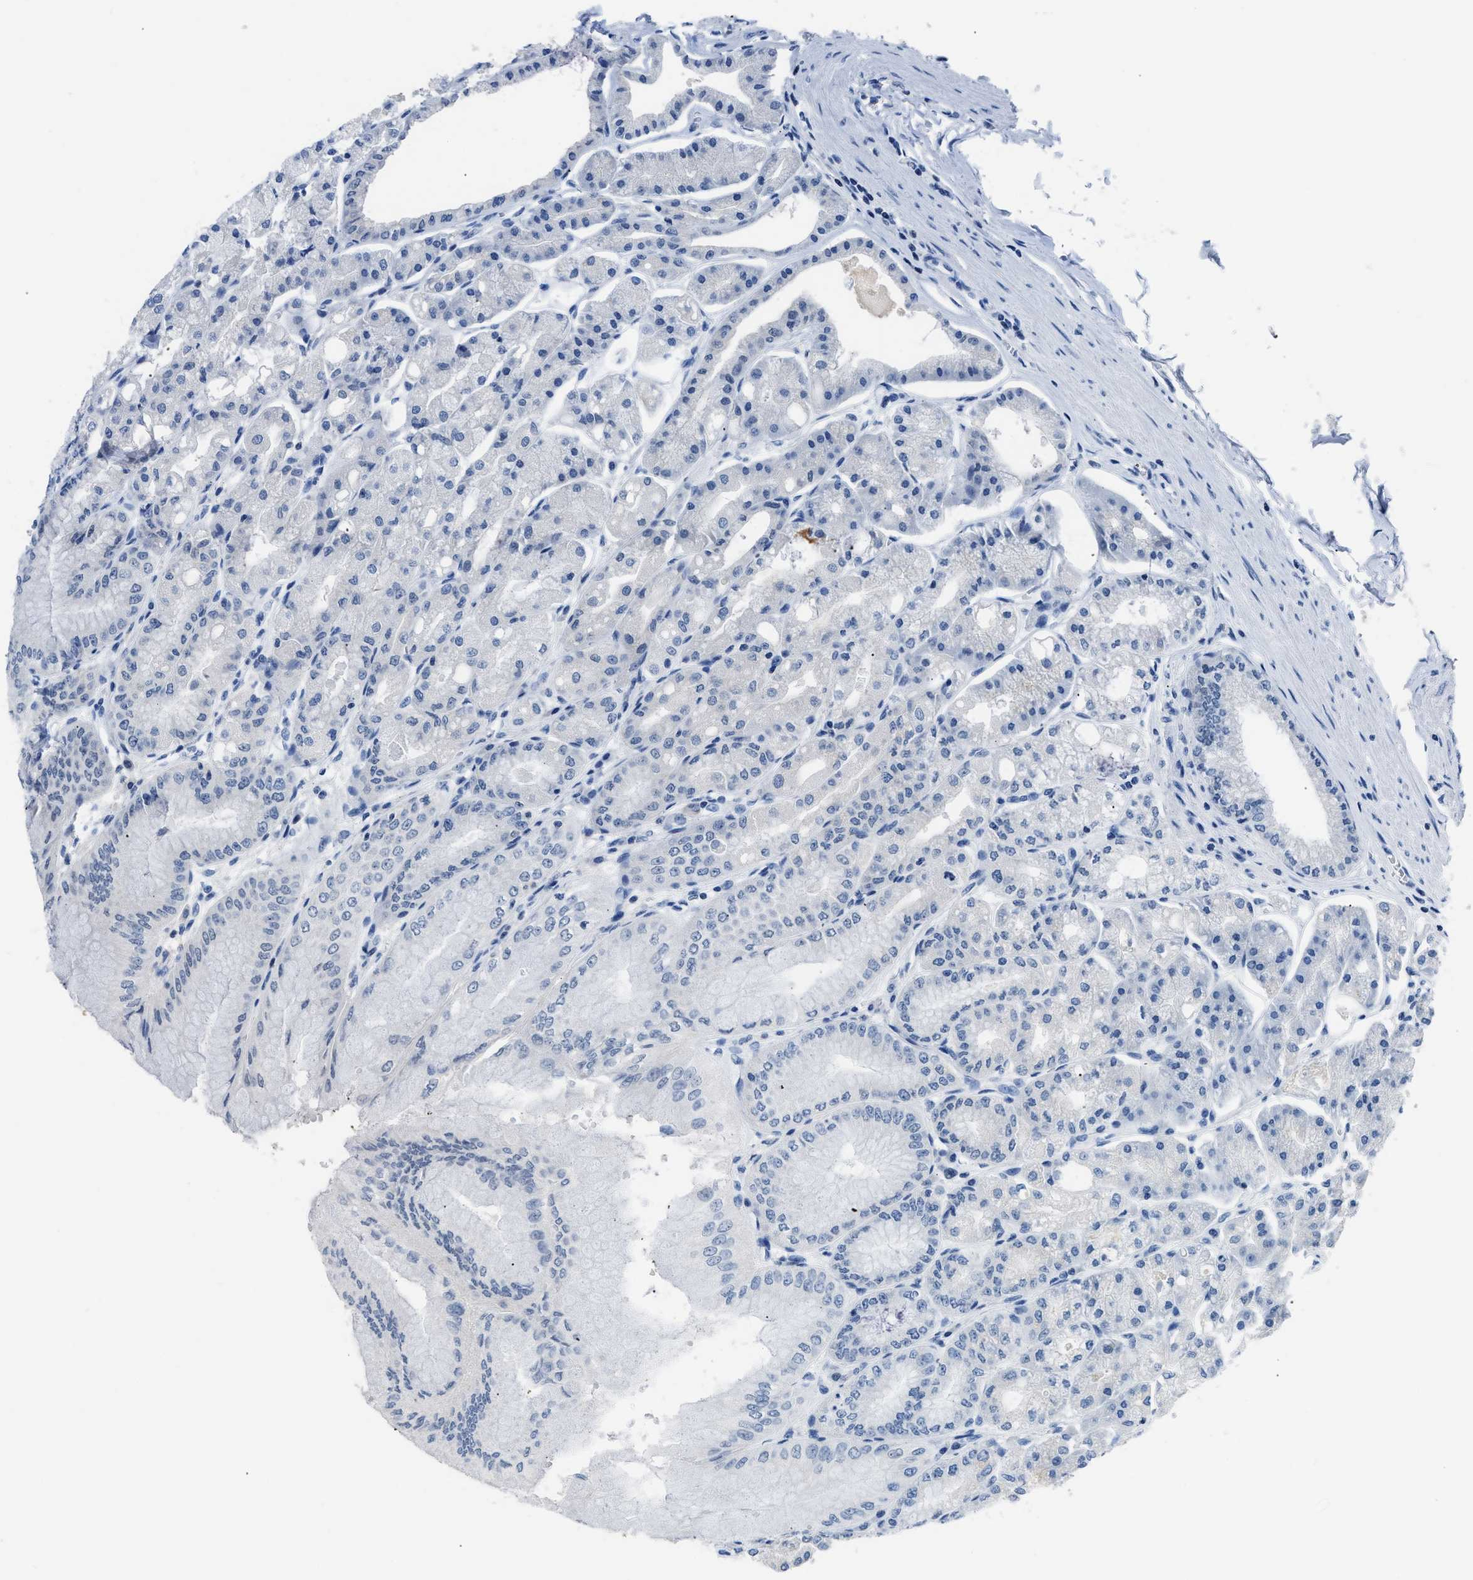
{"staining": {"intensity": "negative", "quantity": "none", "location": "none"}, "tissue": "stomach", "cell_type": "Glandular cells", "image_type": "normal", "snomed": [{"axis": "morphology", "description": "Normal tissue, NOS"}, {"axis": "topography", "description": "Stomach, lower"}], "caption": "IHC of unremarkable stomach demonstrates no positivity in glandular cells.", "gene": "NFATC2", "patient": {"sex": "male", "age": 71}}